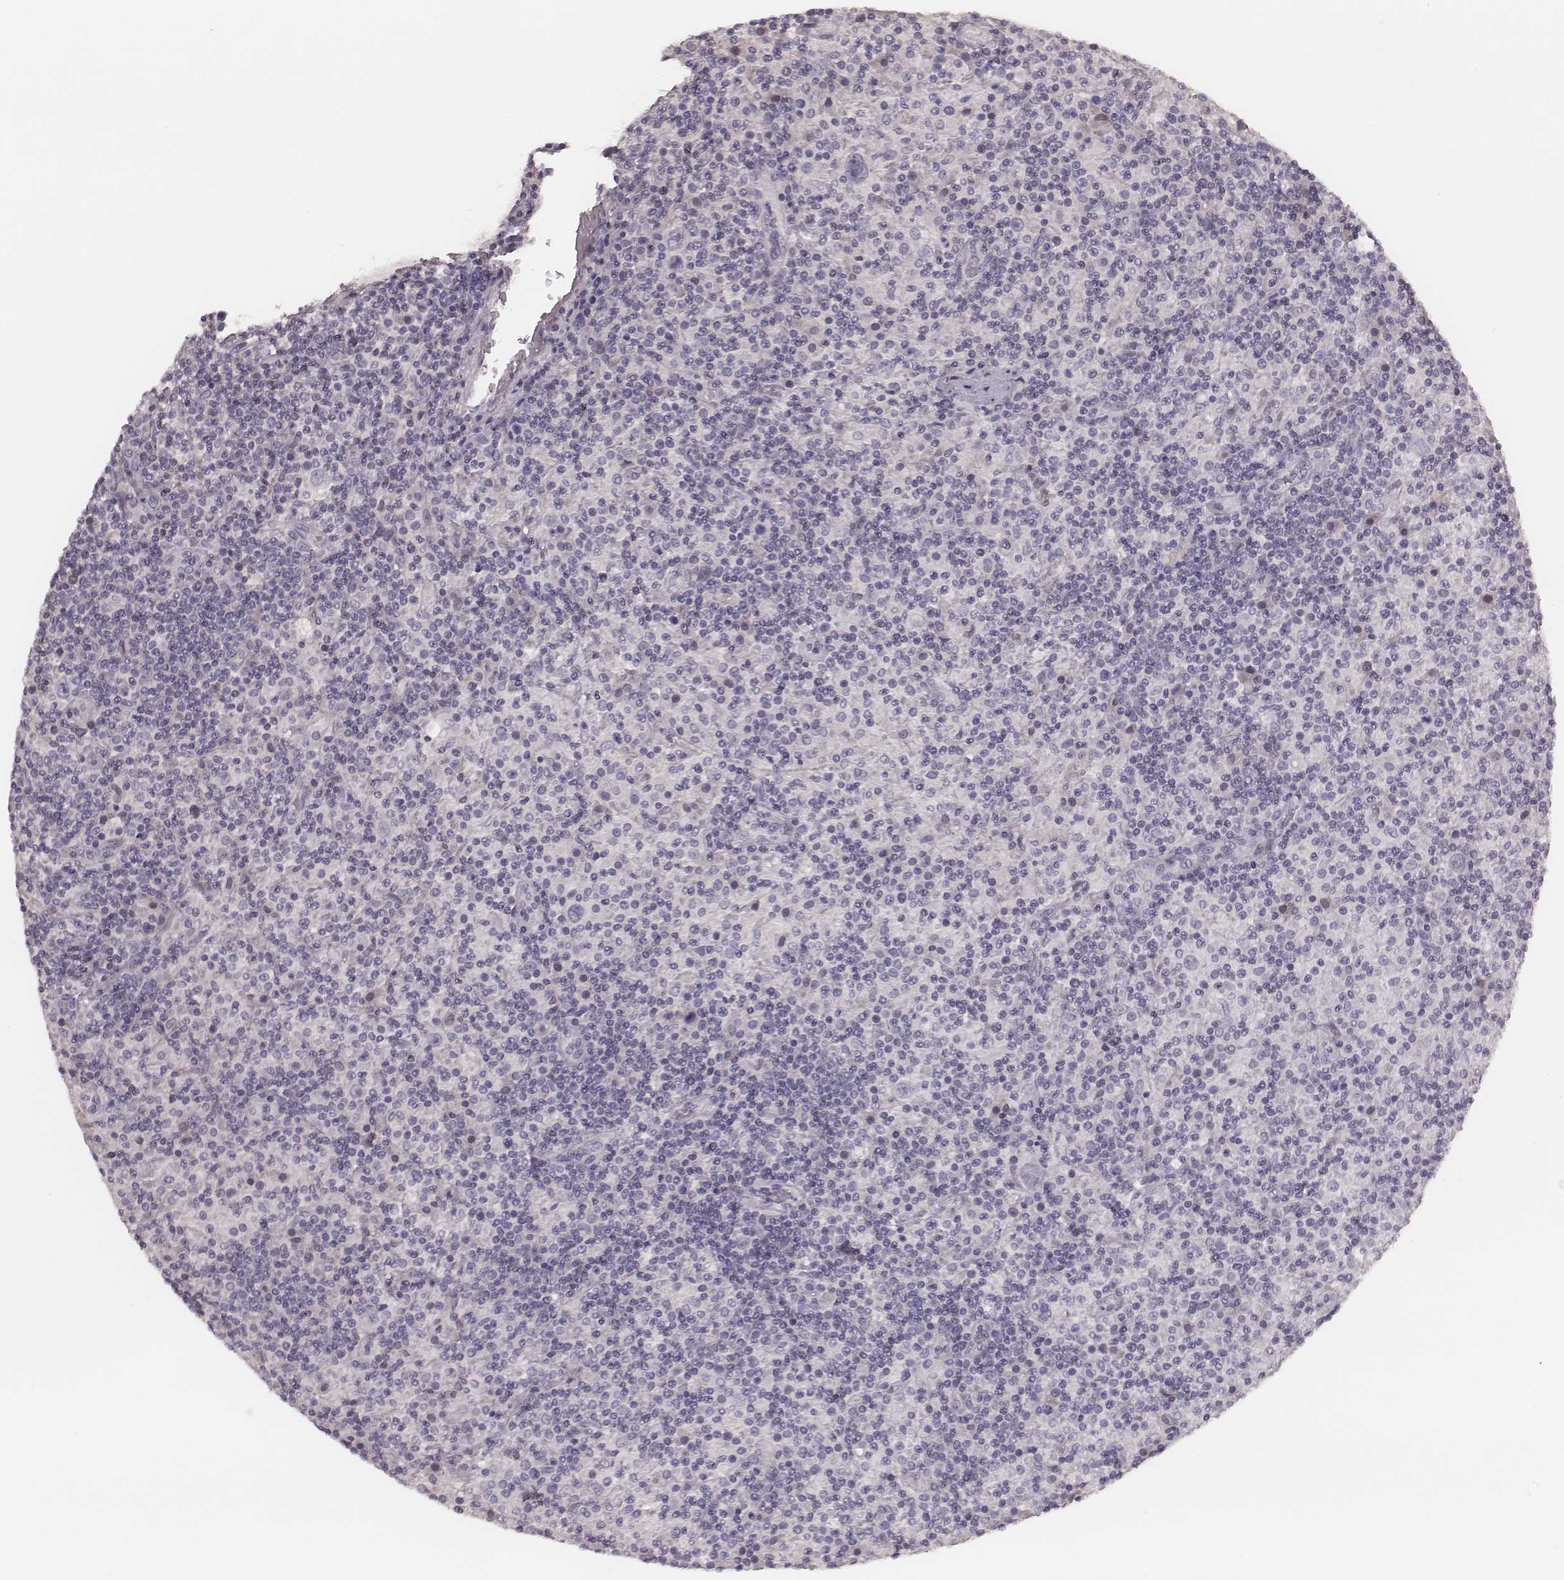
{"staining": {"intensity": "negative", "quantity": "none", "location": "none"}, "tissue": "lymphoma", "cell_type": "Tumor cells", "image_type": "cancer", "snomed": [{"axis": "morphology", "description": "Hodgkin's disease, NOS"}, {"axis": "topography", "description": "Lymph node"}], "caption": "Immunohistochemistry of lymphoma reveals no staining in tumor cells. (DAB (3,3'-diaminobenzidine) immunohistochemistry (IHC) visualized using brightfield microscopy, high magnification).", "gene": "S100Z", "patient": {"sex": "male", "age": 70}}